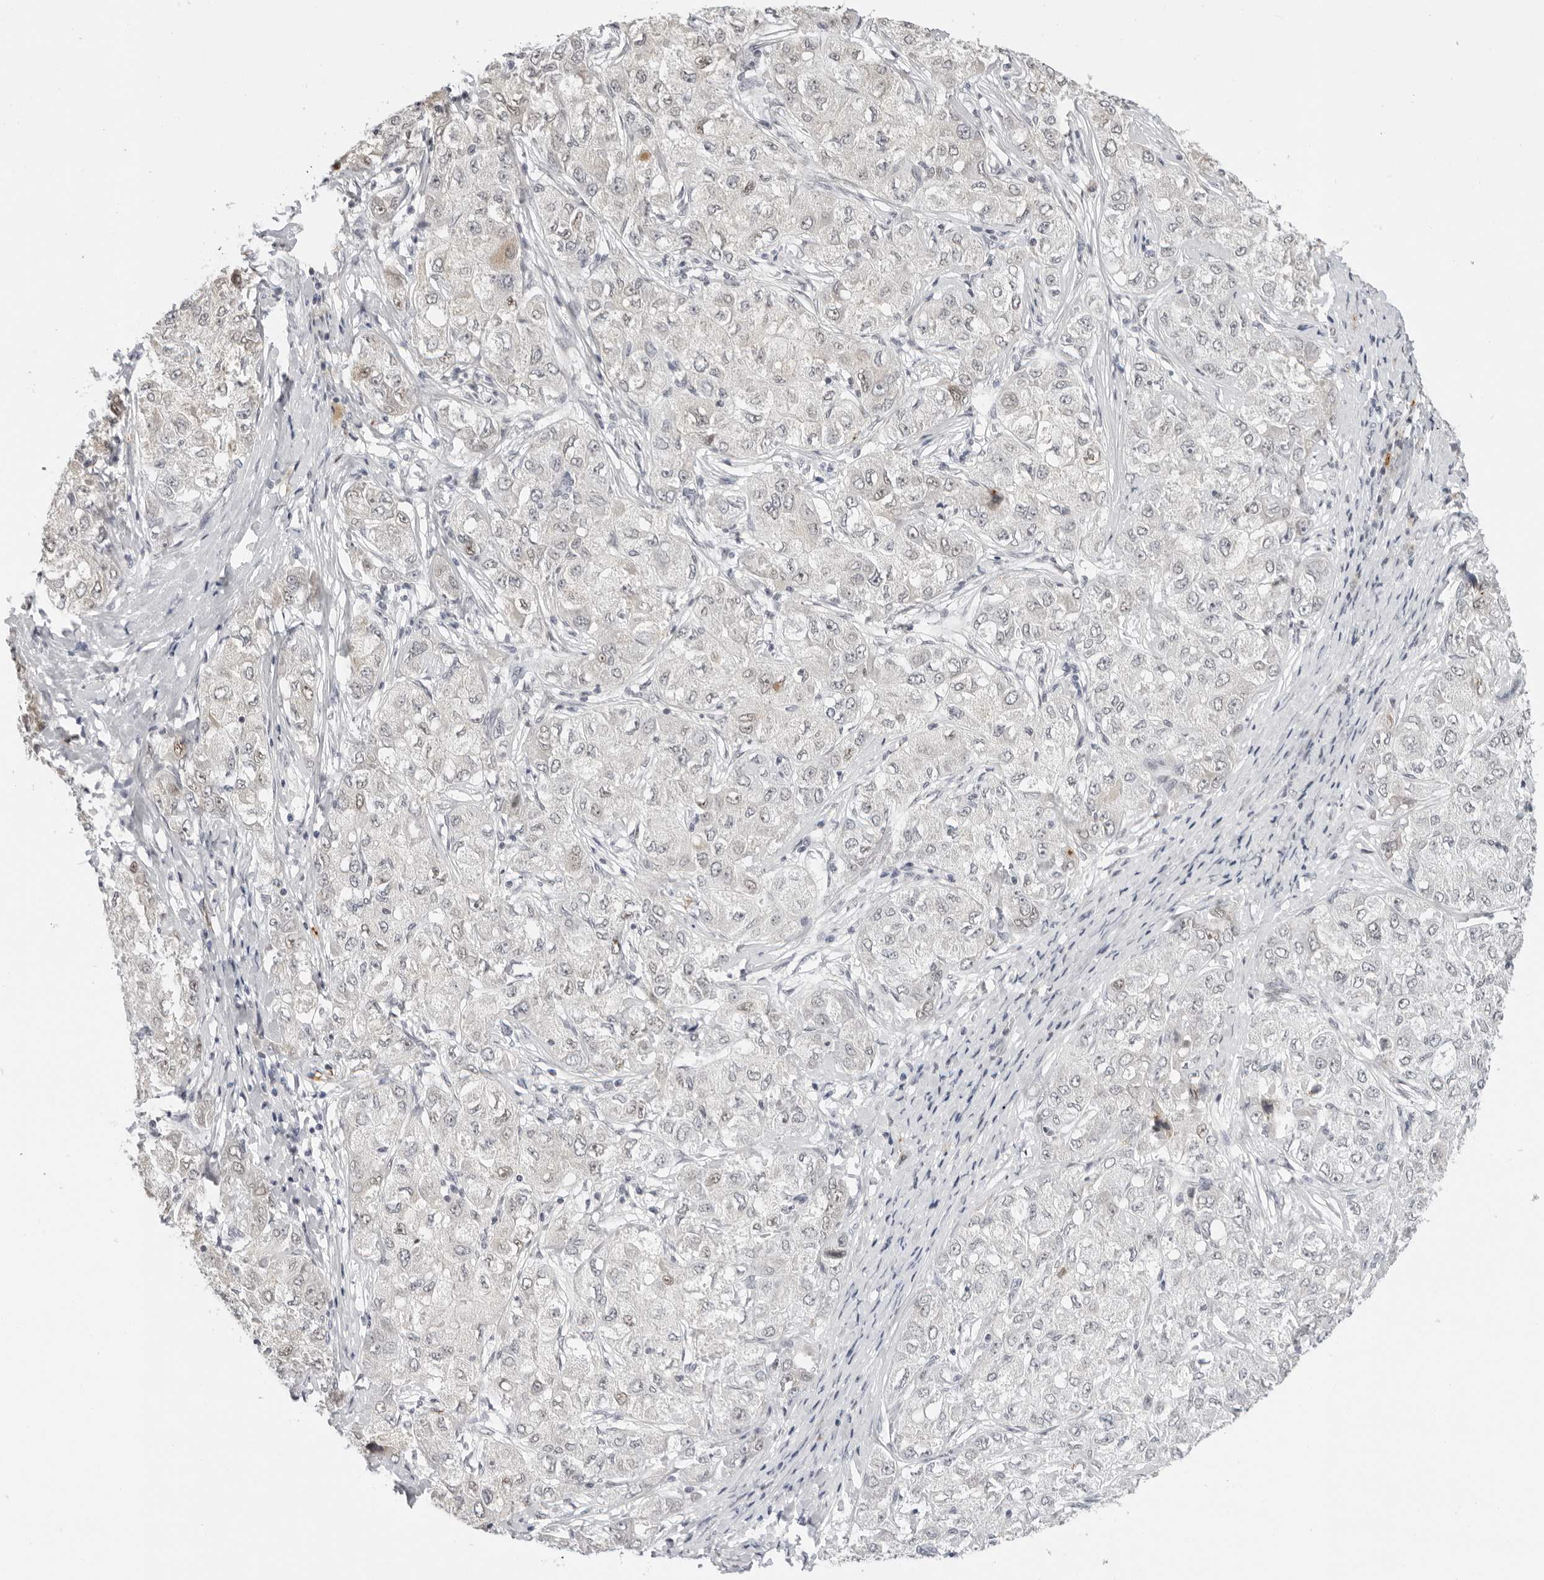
{"staining": {"intensity": "negative", "quantity": "none", "location": "none"}, "tissue": "liver cancer", "cell_type": "Tumor cells", "image_type": "cancer", "snomed": [{"axis": "morphology", "description": "Carcinoma, Hepatocellular, NOS"}, {"axis": "topography", "description": "Liver"}], "caption": "High power microscopy image of an IHC image of liver cancer (hepatocellular carcinoma), revealing no significant expression in tumor cells.", "gene": "MSH6", "patient": {"sex": "male", "age": 80}}